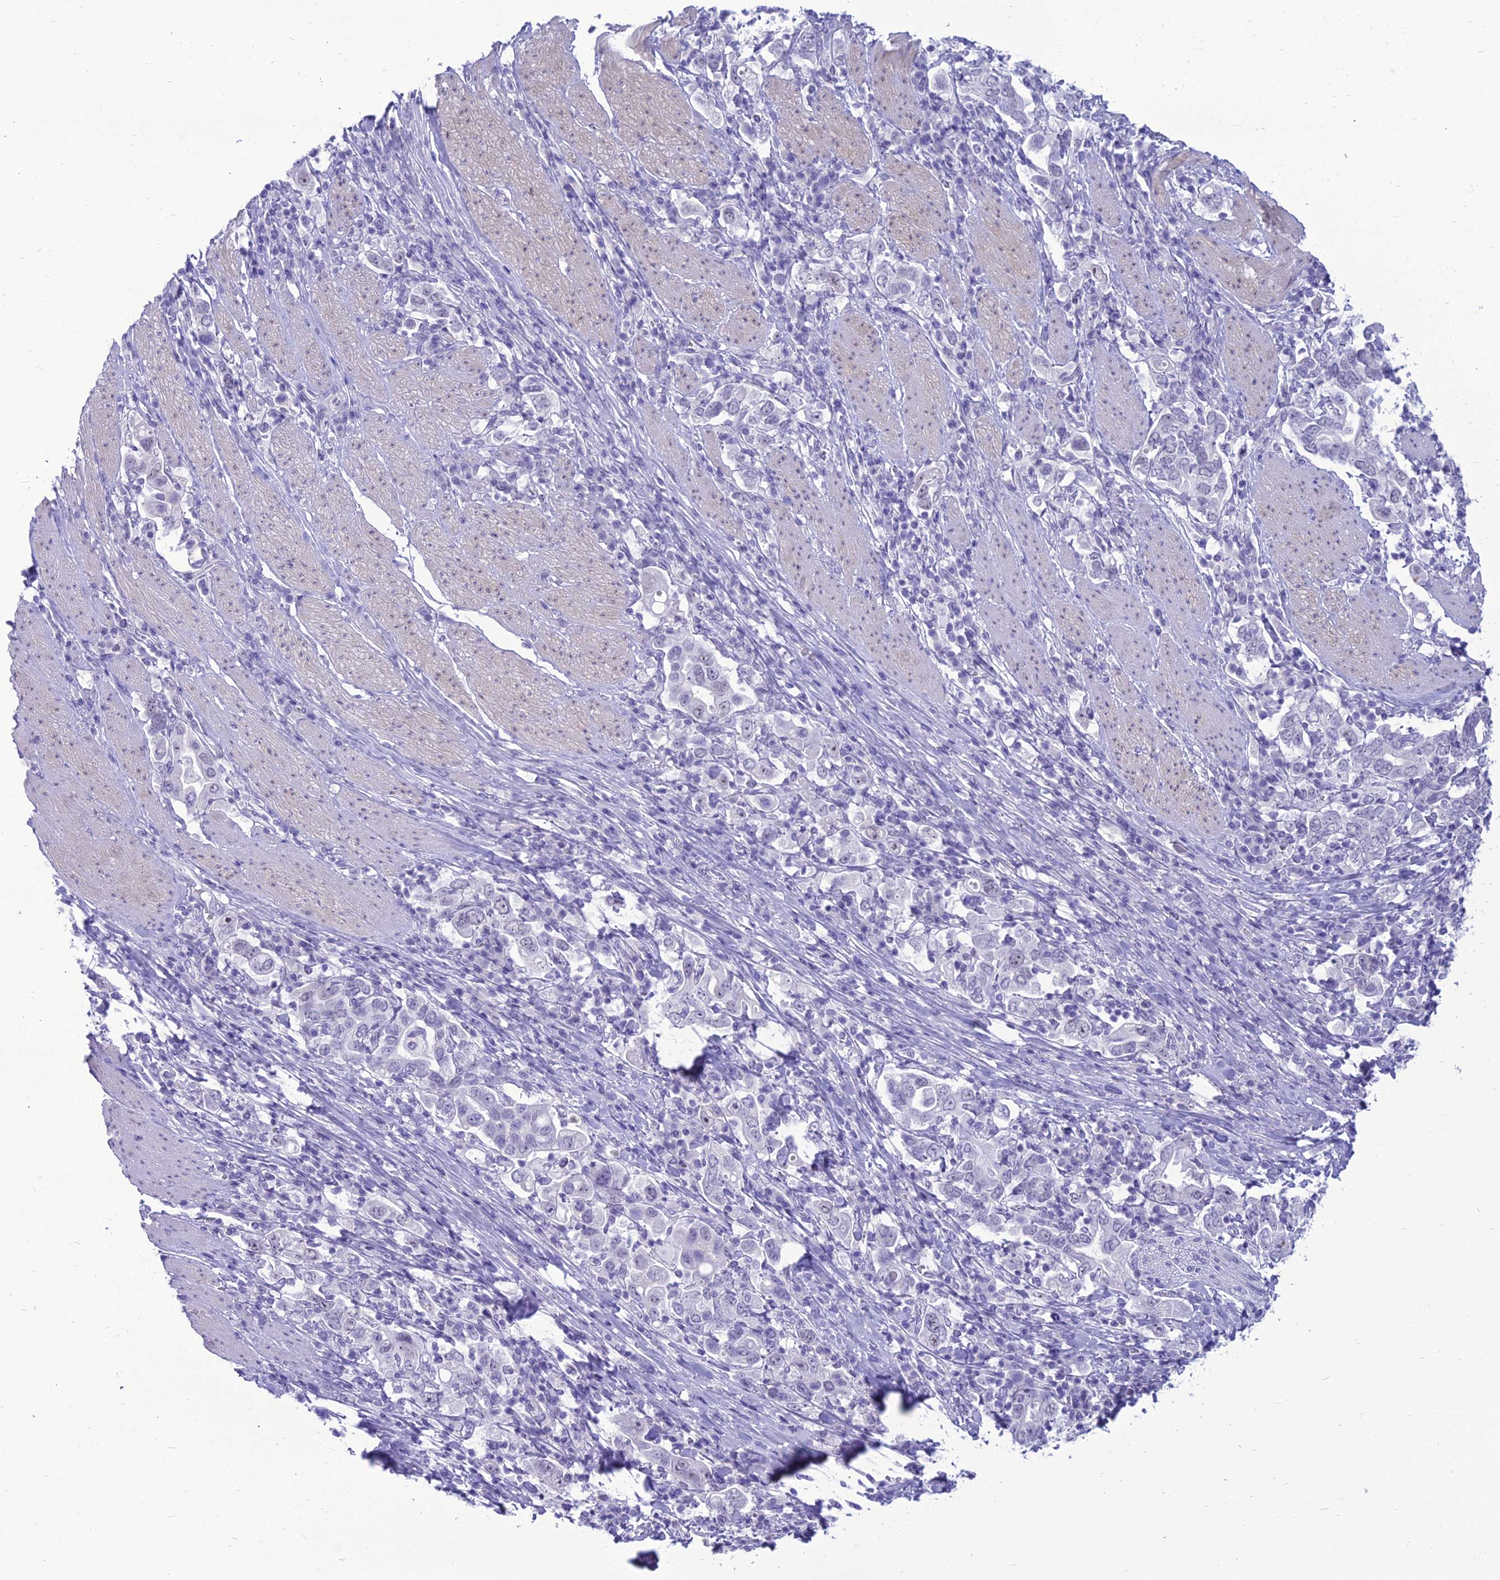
{"staining": {"intensity": "negative", "quantity": "none", "location": "none"}, "tissue": "stomach cancer", "cell_type": "Tumor cells", "image_type": "cancer", "snomed": [{"axis": "morphology", "description": "Adenocarcinoma, NOS"}, {"axis": "topography", "description": "Stomach, upper"}], "caption": "Tumor cells show no significant protein positivity in adenocarcinoma (stomach).", "gene": "DHX40", "patient": {"sex": "male", "age": 62}}